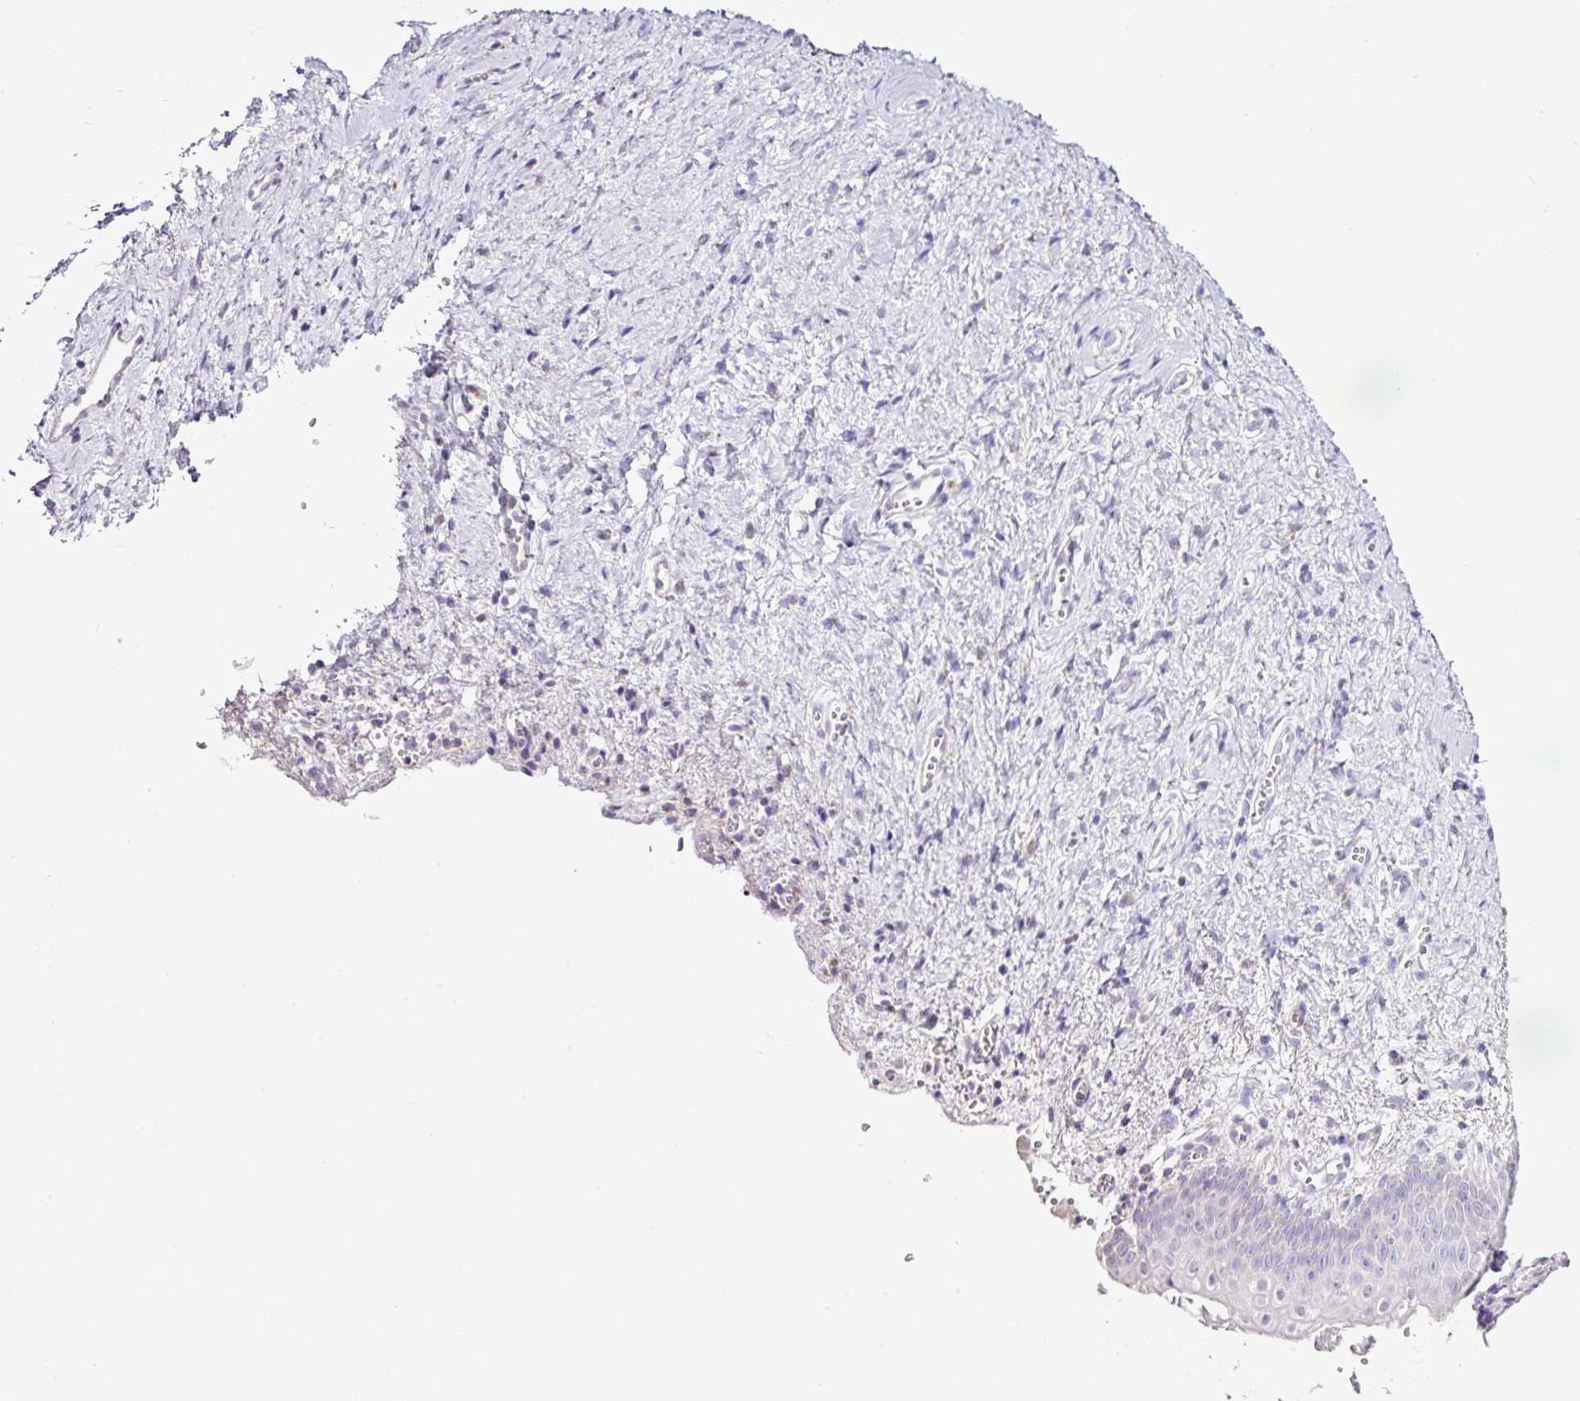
{"staining": {"intensity": "negative", "quantity": "none", "location": "none"}, "tissue": "vagina", "cell_type": "Squamous epithelial cells", "image_type": "normal", "snomed": [{"axis": "morphology", "description": "Normal tissue, NOS"}, {"axis": "topography", "description": "Vagina"}], "caption": "A high-resolution micrograph shows immunohistochemistry (IHC) staining of unremarkable vagina, which demonstrates no significant expression in squamous epithelial cells.", "gene": "PGAP4", "patient": {"sex": "female", "age": 56}}